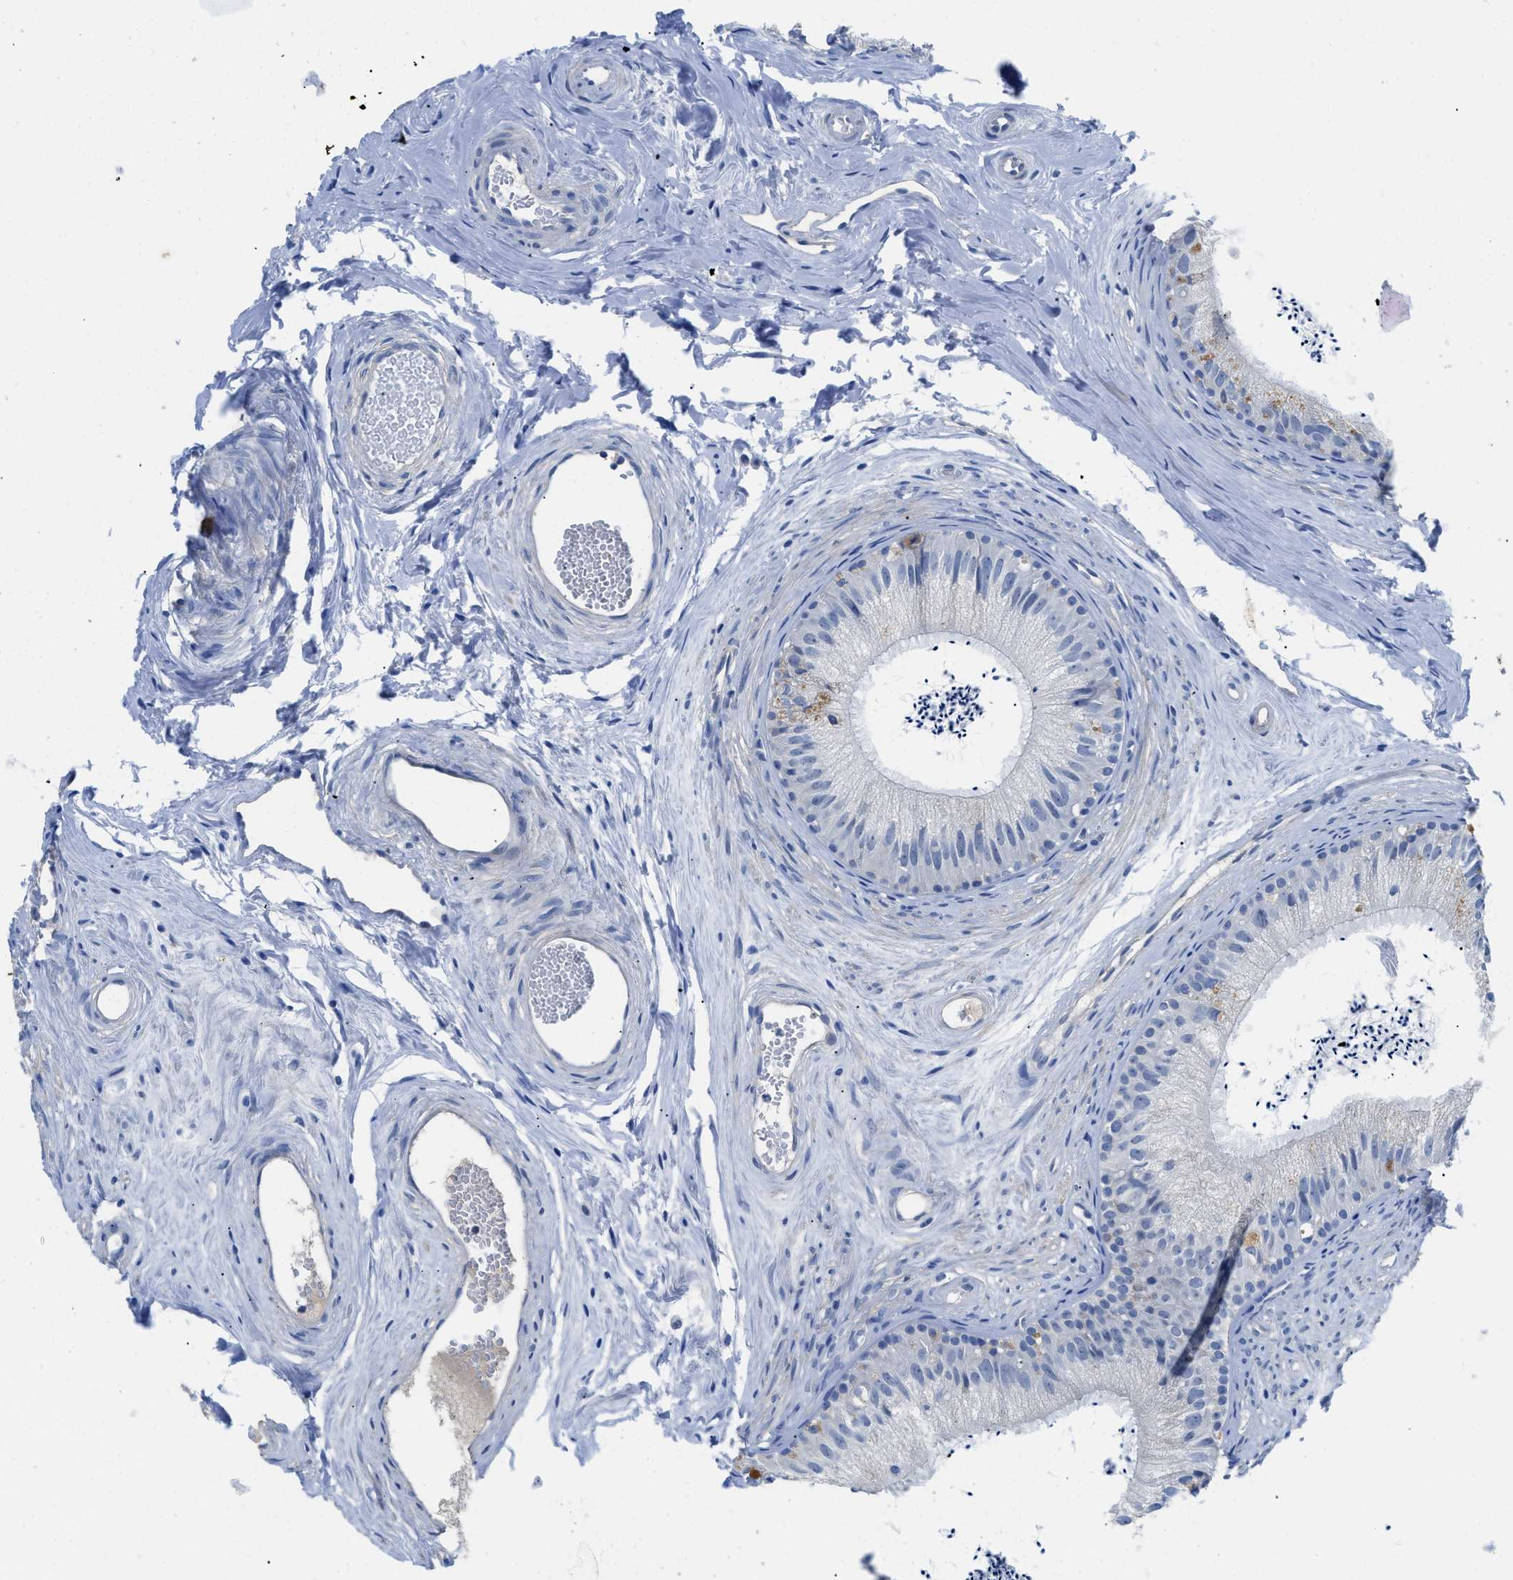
{"staining": {"intensity": "negative", "quantity": "none", "location": "none"}, "tissue": "epididymis", "cell_type": "Glandular cells", "image_type": "normal", "snomed": [{"axis": "morphology", "description": "Normal tissue, NOS"}, {"axis": "topography", "description": "Epididymis"}], "caption": "This is an immunohistochemistry image of benign human epididymis. There is no expression in glandular cells.", "gene": "SLC10A6", "patient": {"sex": "male", "age": 56}}